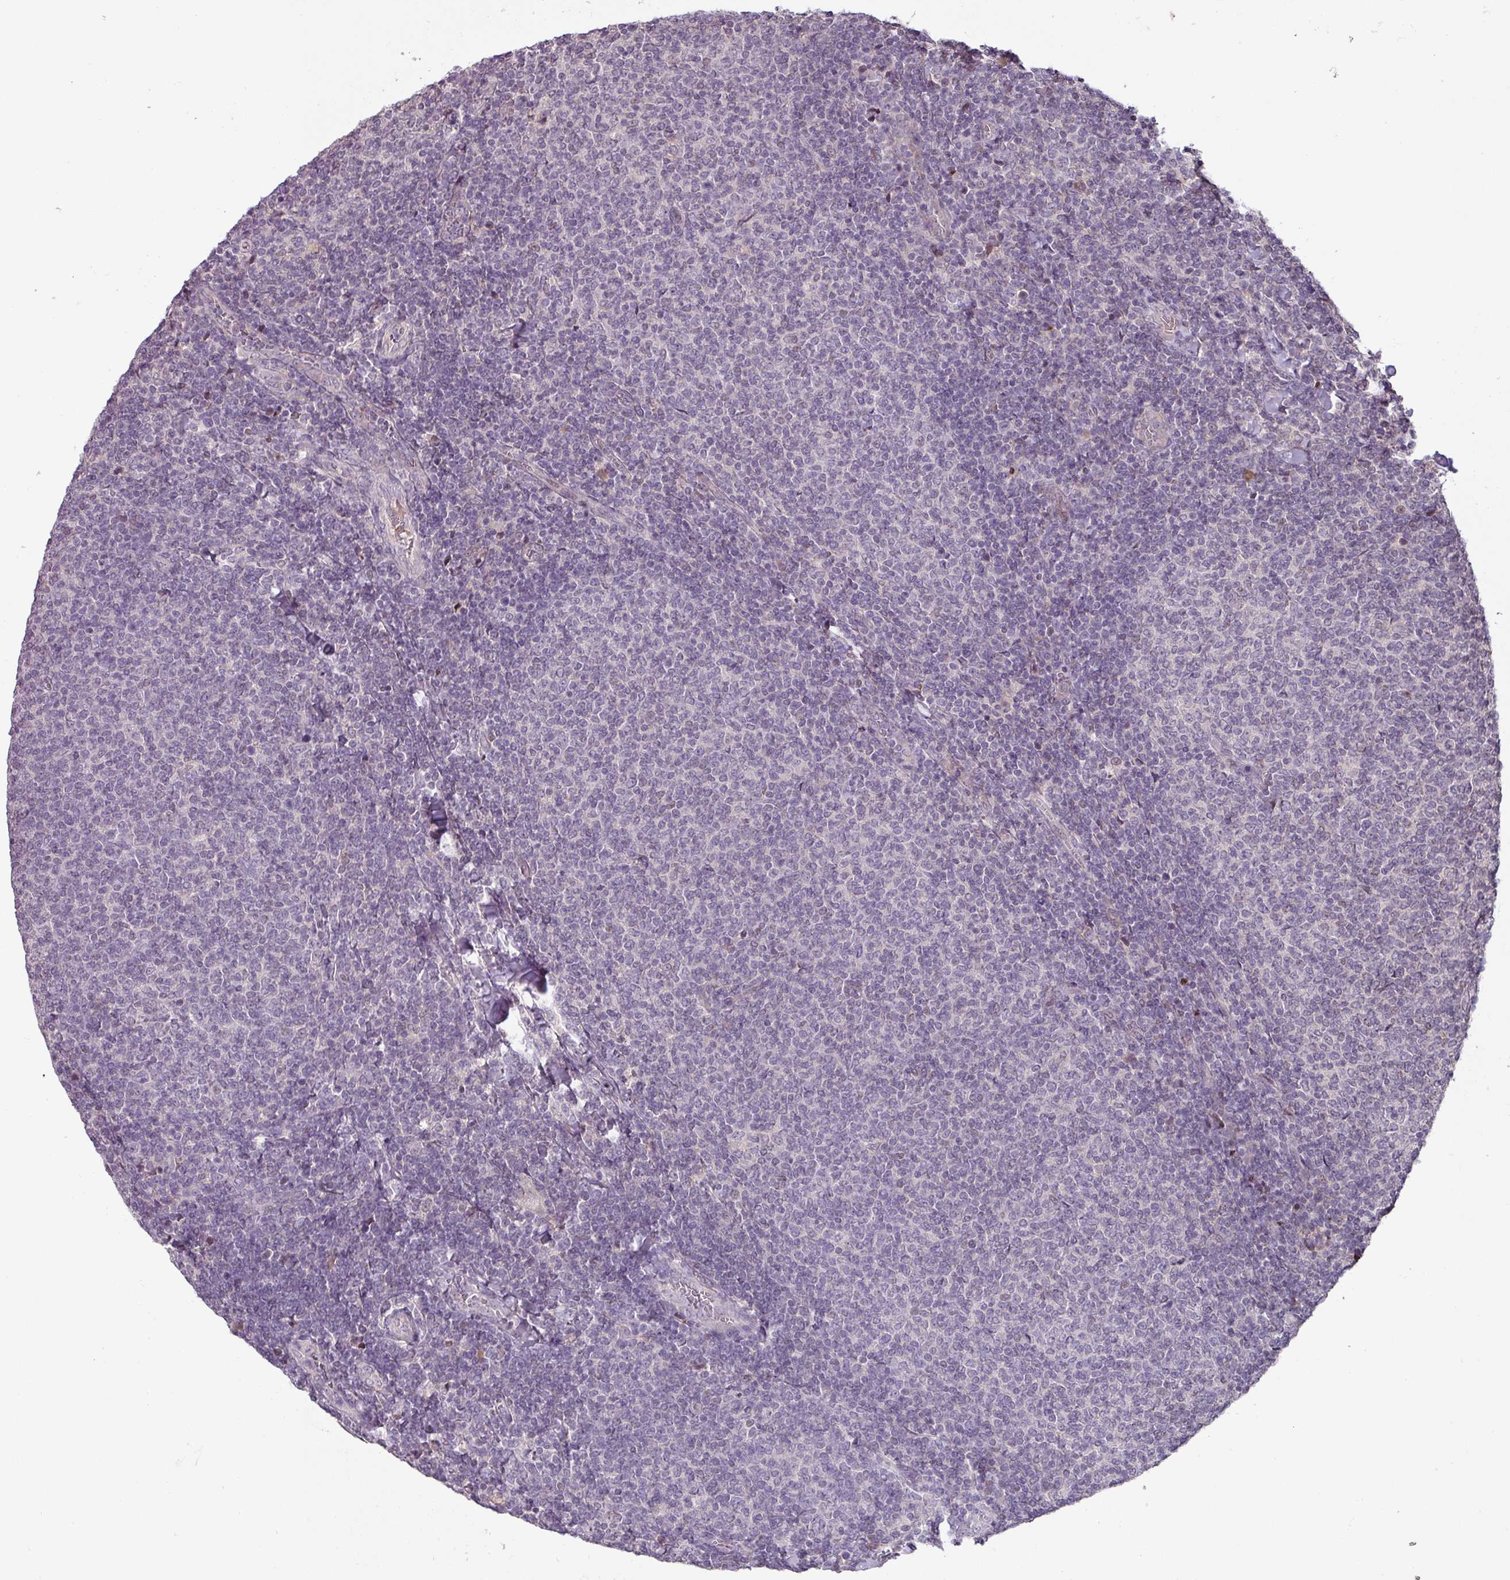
{"staining": {"intensity": "negative", "quantity": "none", "location": "none"}, "tissue": "lymphoma", "cell_type": "Tumor cells", "image_type": "cancer", "snomed": [{"axis": "morphology", "description": "Malignant lymphoma, non-Hodgkin's type, Low grade"}, {"axis": "topography", "description": "Lymph node"}], "caption": "DAB immunohistochemical staining of human lymphoma reveals no significant staining in tumor cells.", "gene": "SLC5A10", "patient": {"sex": "male", "age": 52}}